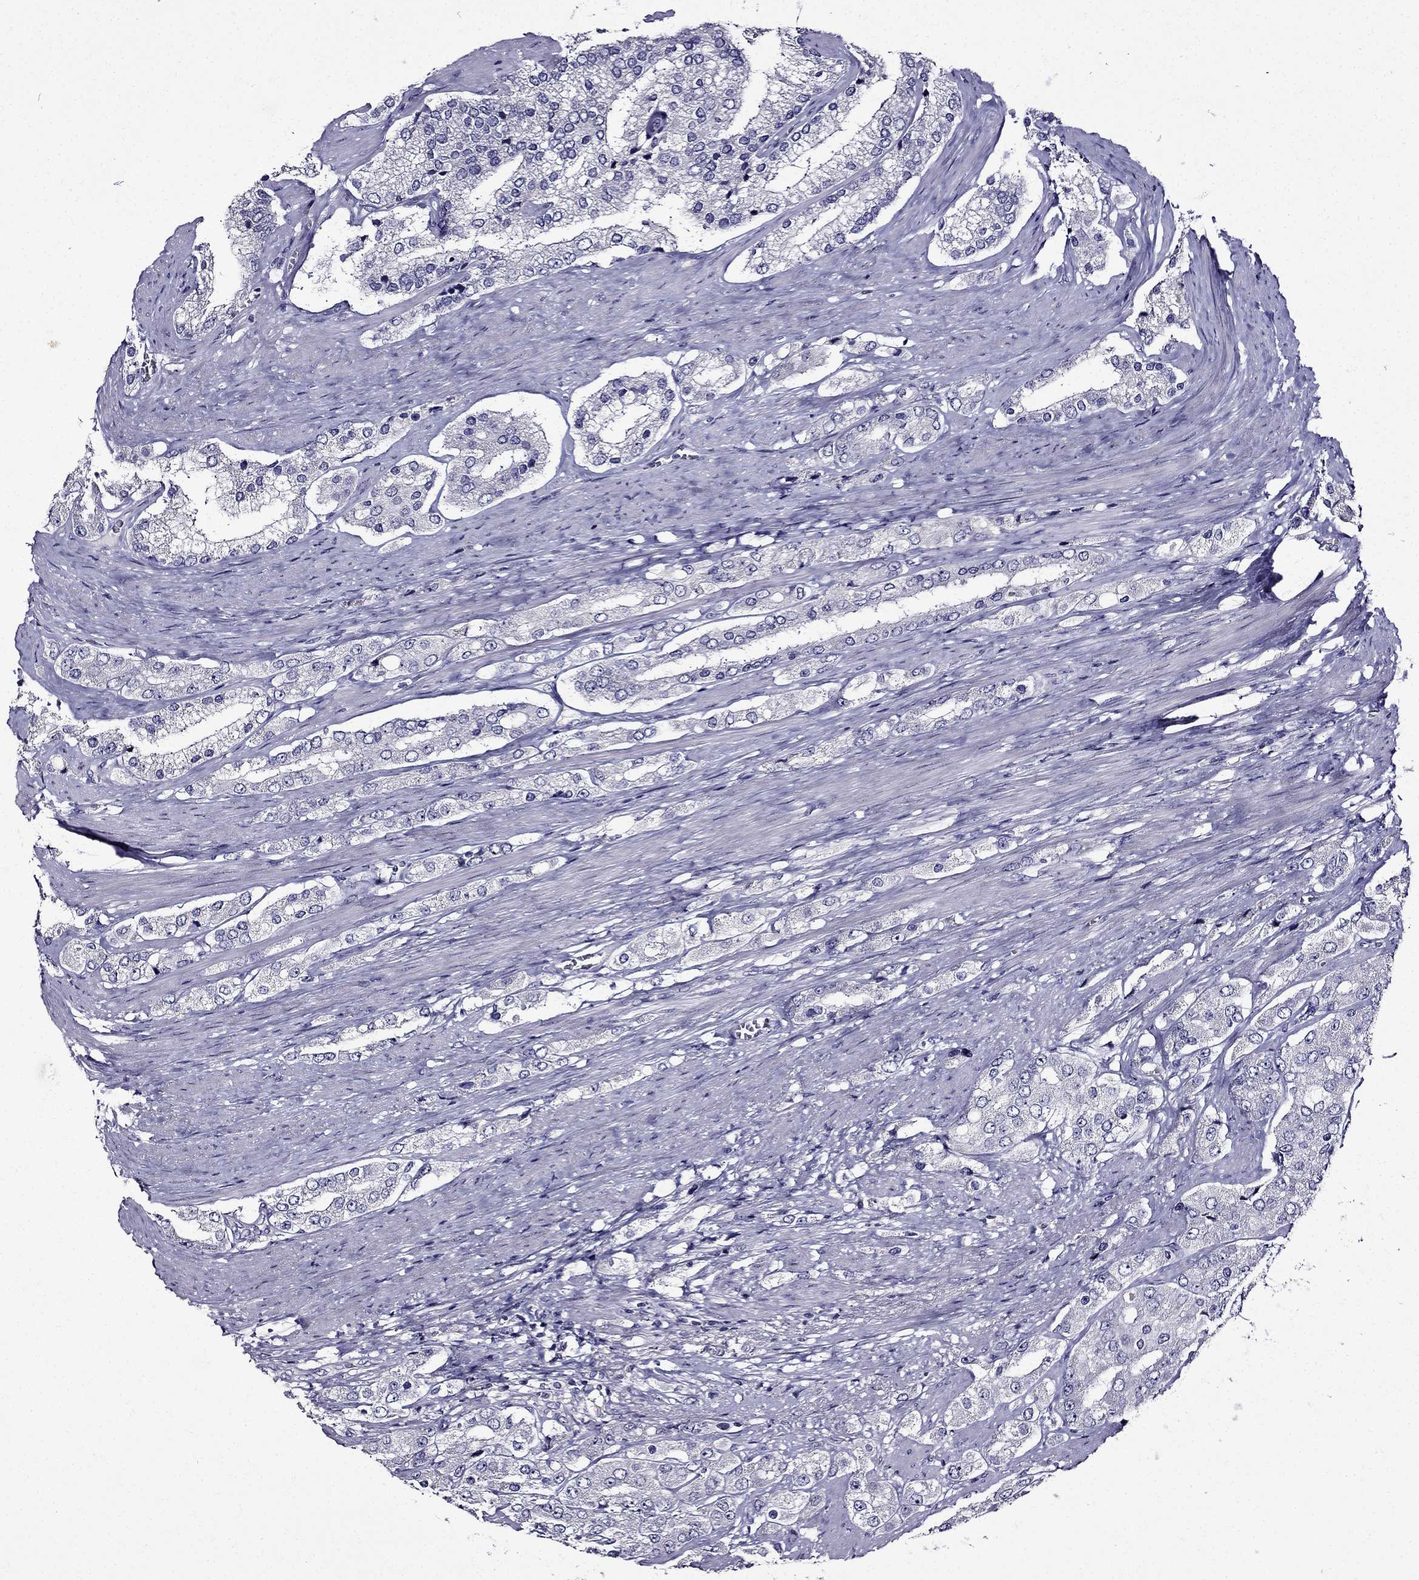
{"staining": {"intensity": "negative", "quantity": "none", "location": "none"}, "tissue": "prostate cancer", "cell_type": "Tumor cells", "image_type": "cancer", "snomed": [{"axis": "morphology", "description": "Adenocarcinoma, Low grade"}, {"axis": "topography", "description": "Prostate"}], "caption": "An immunohistochemistry image of prostate cancer is shown. There is no staining in tumor cells of prostate cancer.", "gene": "TMEM266", "patient": {"sex": "male", "age": 69}}